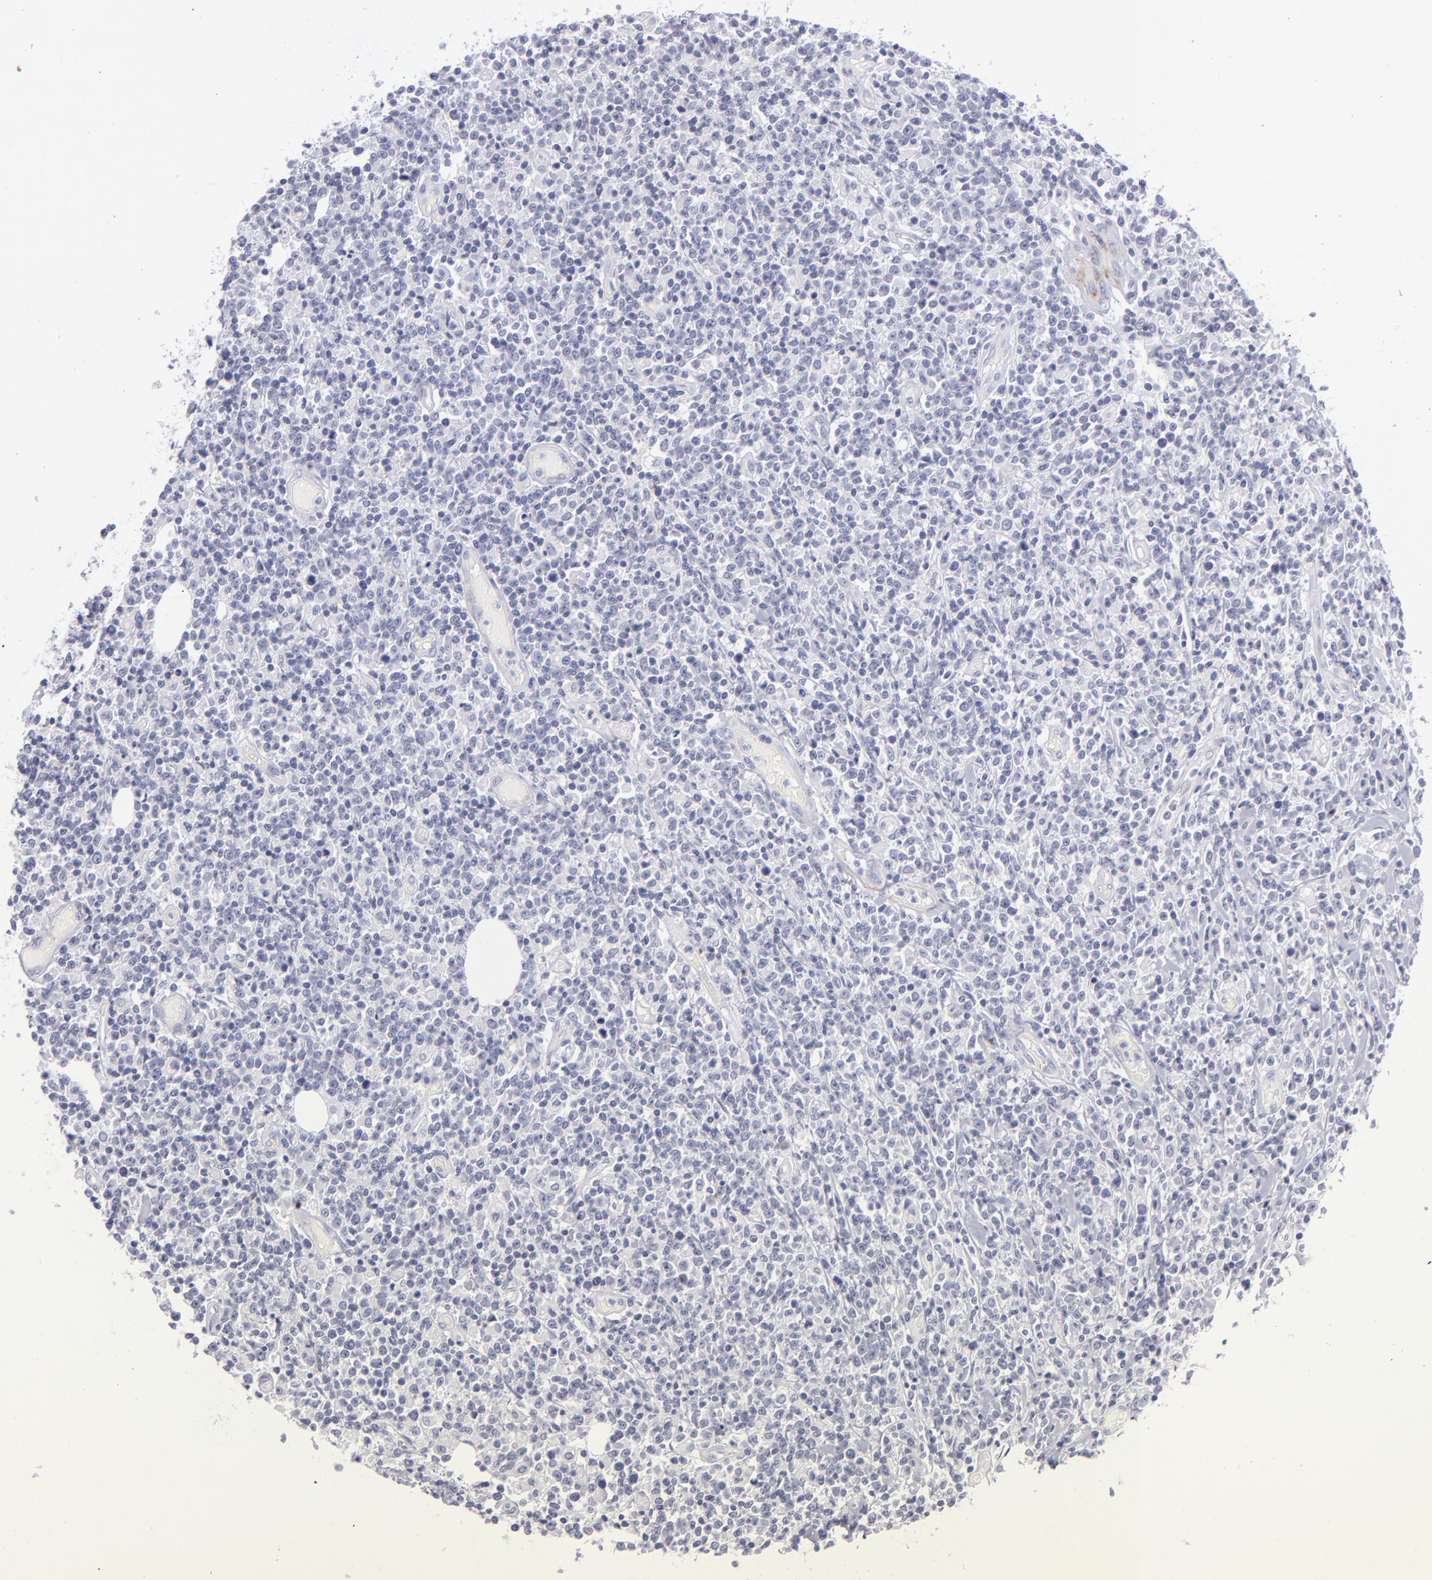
{"staining": {"intensity": "negative", "quantity": "none", "location": "none"}, "tissue": "lymphoma", "cell_type": "Tumor cells", "image_type": "cancer", "snomed": [{"axis": "morphology", "description": "Malignant lymphoma, non-Hodgkin's type, High grade"}, {"axis": "topography", "description": "Colon"}], "caption": "IHC micrograph of neoplastic tissue: high-grade malignant lymphoma, non-Hodgkin's type stained with DAB (3,3'-diaminobenzidine) shows no significant protein expression in tumor cells. Brightfield microscopy of IHC stained with DAB (brown) and hematoxylin (blue), captured at high magnification.", "gene": "ITGB4", "patient": {"sex": "male", "age": 82}}